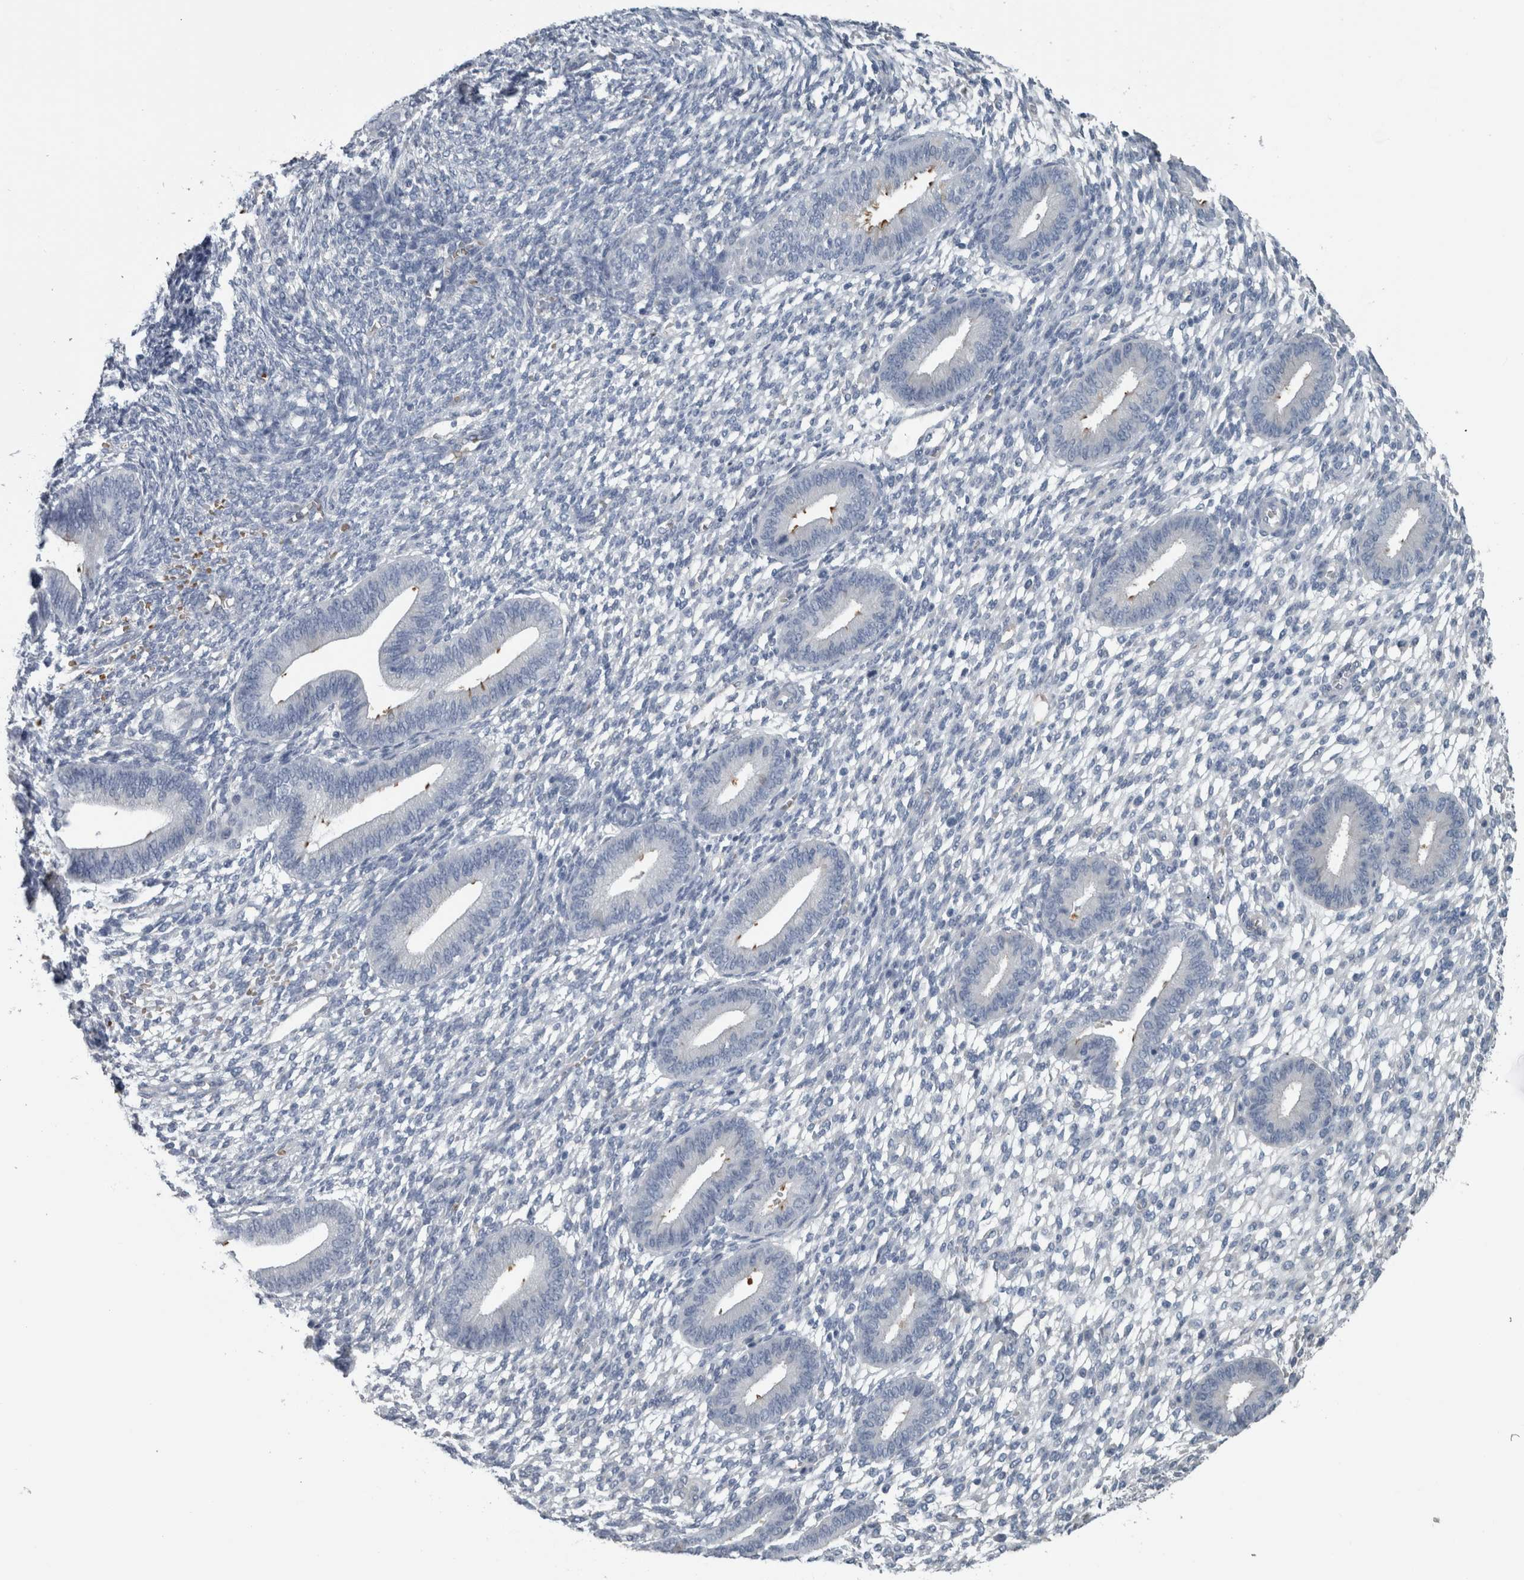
{"staining": {"intensity": "negative", "quantity": "none", "location": "none"}, "tissue": "endometrium", "cell_type": "Cells in endometrial stroma", "image_type": "normal", "snomed": [{"axis": "morphology", "description": "Normal tissue, NOS"}, {"axis": "topography", "description": "Endometrium"}], "caption": "This is a histopathology image of immunohistochemistry (IHC) staining of benign endometrium, which shows no positivity in cells in endometrial stroma. Brightfield microscopy of immunohistochemistry stained with DAB (brown) and hematoxylin (blue), captured at high magnification.", "gene": "SH3GL2", "patient": {"sex": "female", "age": 46}}